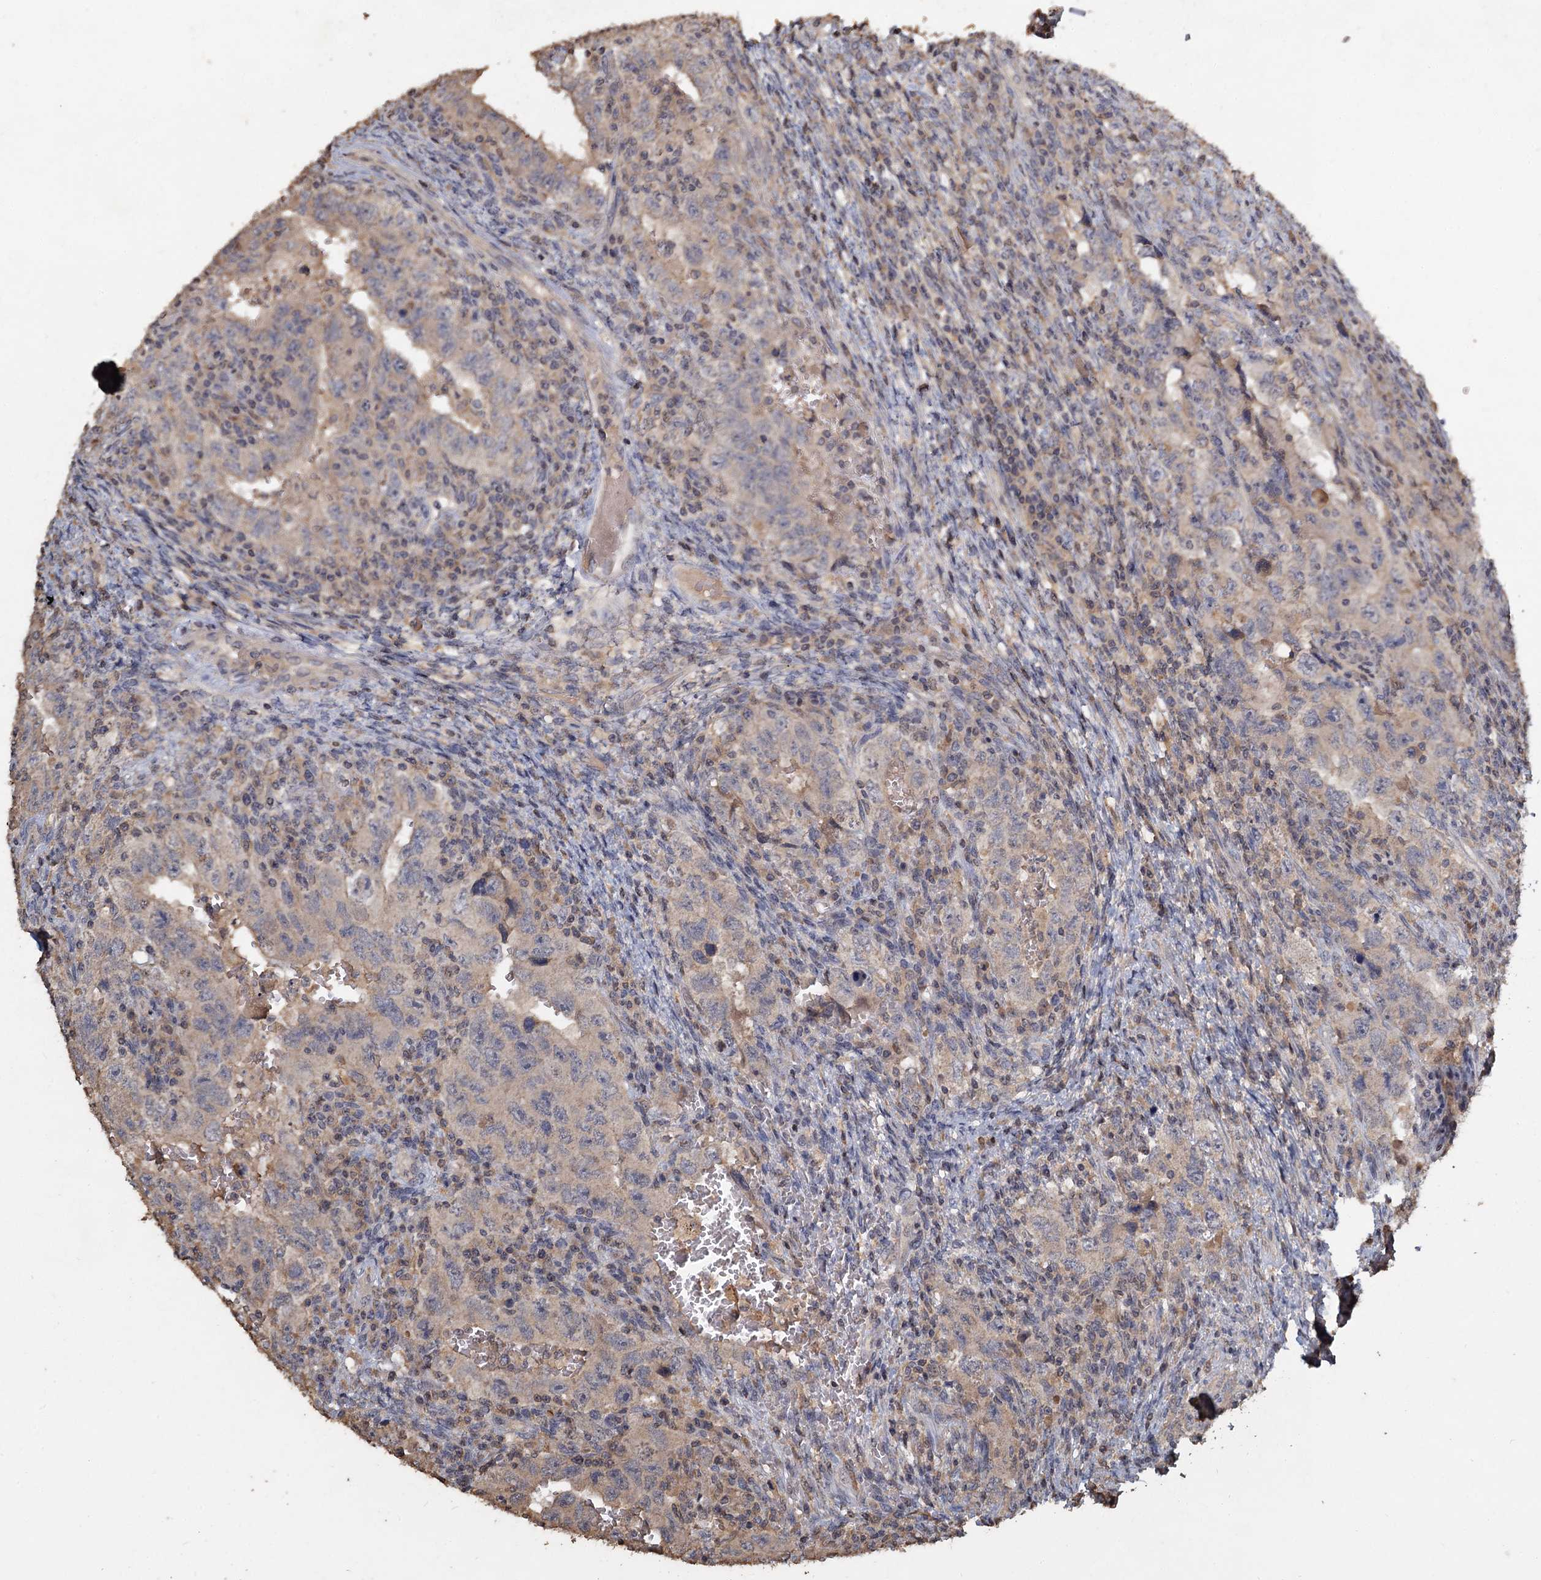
{"staining": {"intensity": "negative", "quantity": "none", "location": "none"}, "tissue": "testis cancer", "cell_type": "Tumor cells", "image_type": "cancer", "snomed": [{"axis": "morphology", "description": "Carcinoma, Embryonal, NOS"}, {"axis": "topography", "description": "Testis"}], "caption": "Tumor cells are negative for protein expression in human testis cancer (embryonal carcinoma).", "gene": "CCDC61", "patient": {"sex": "male", "age": 26}}